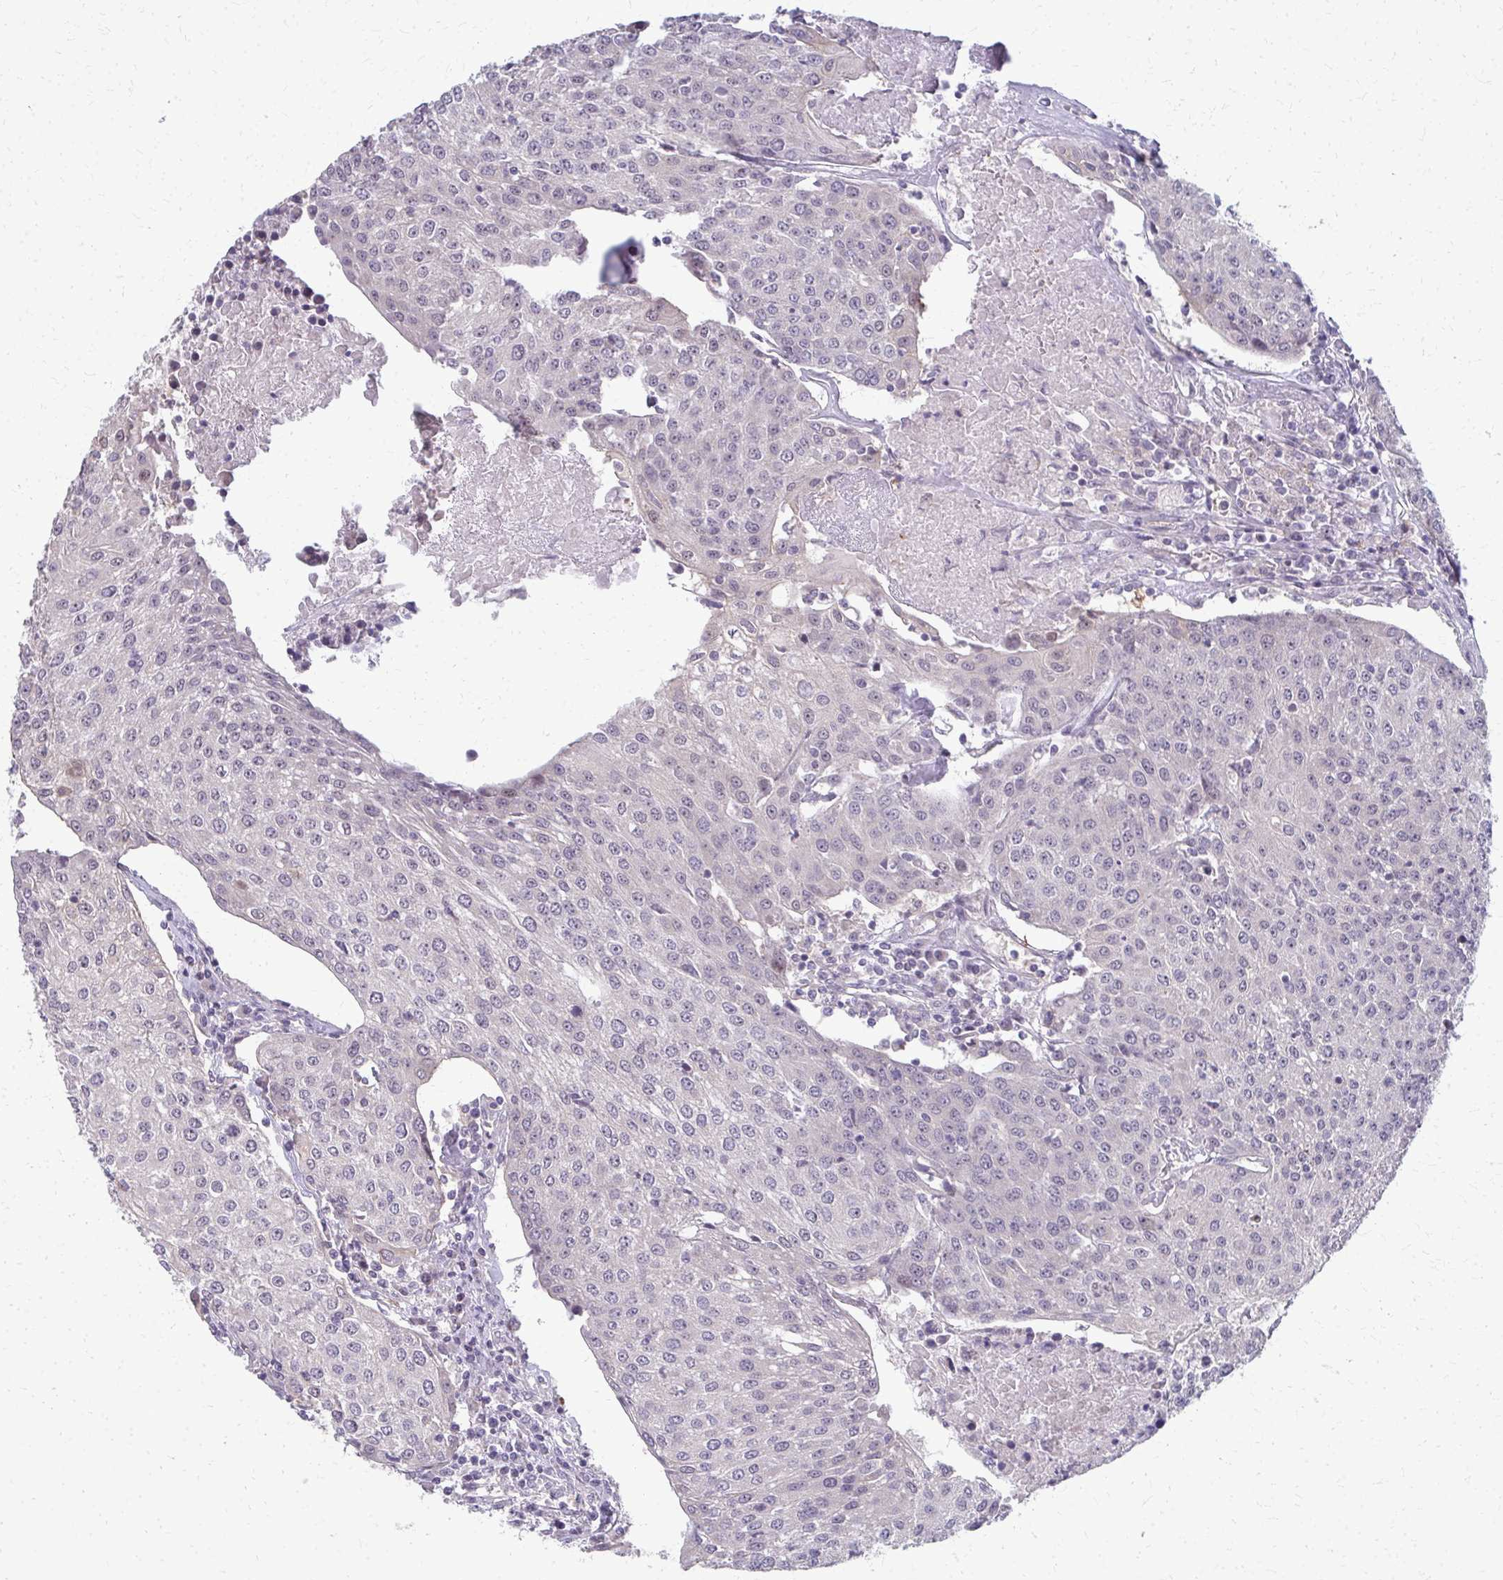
{"staining": {"intensity": "negative", "quantity": "none", "location": "none"}, "tissue": "urothelial cancer", "cell_type": "Tumor cells", "image_type": "cancer", "snomed": [{"axis": "morphology", "description": "Urothelial carcinoma, High grade"}, {"axis": "topography", "description": "Urinary bladder"}], "caption": "Immunohistochemistry histopathology image of neoplastic tissue: human high-grade urothelial carcinoma stained with DAB (3,3'-diaminobenzidine) exhibits no significant protein positivity in tumor cells.", "gene": "NUDT16", "patient": {"sex": "female", "age": 85}}